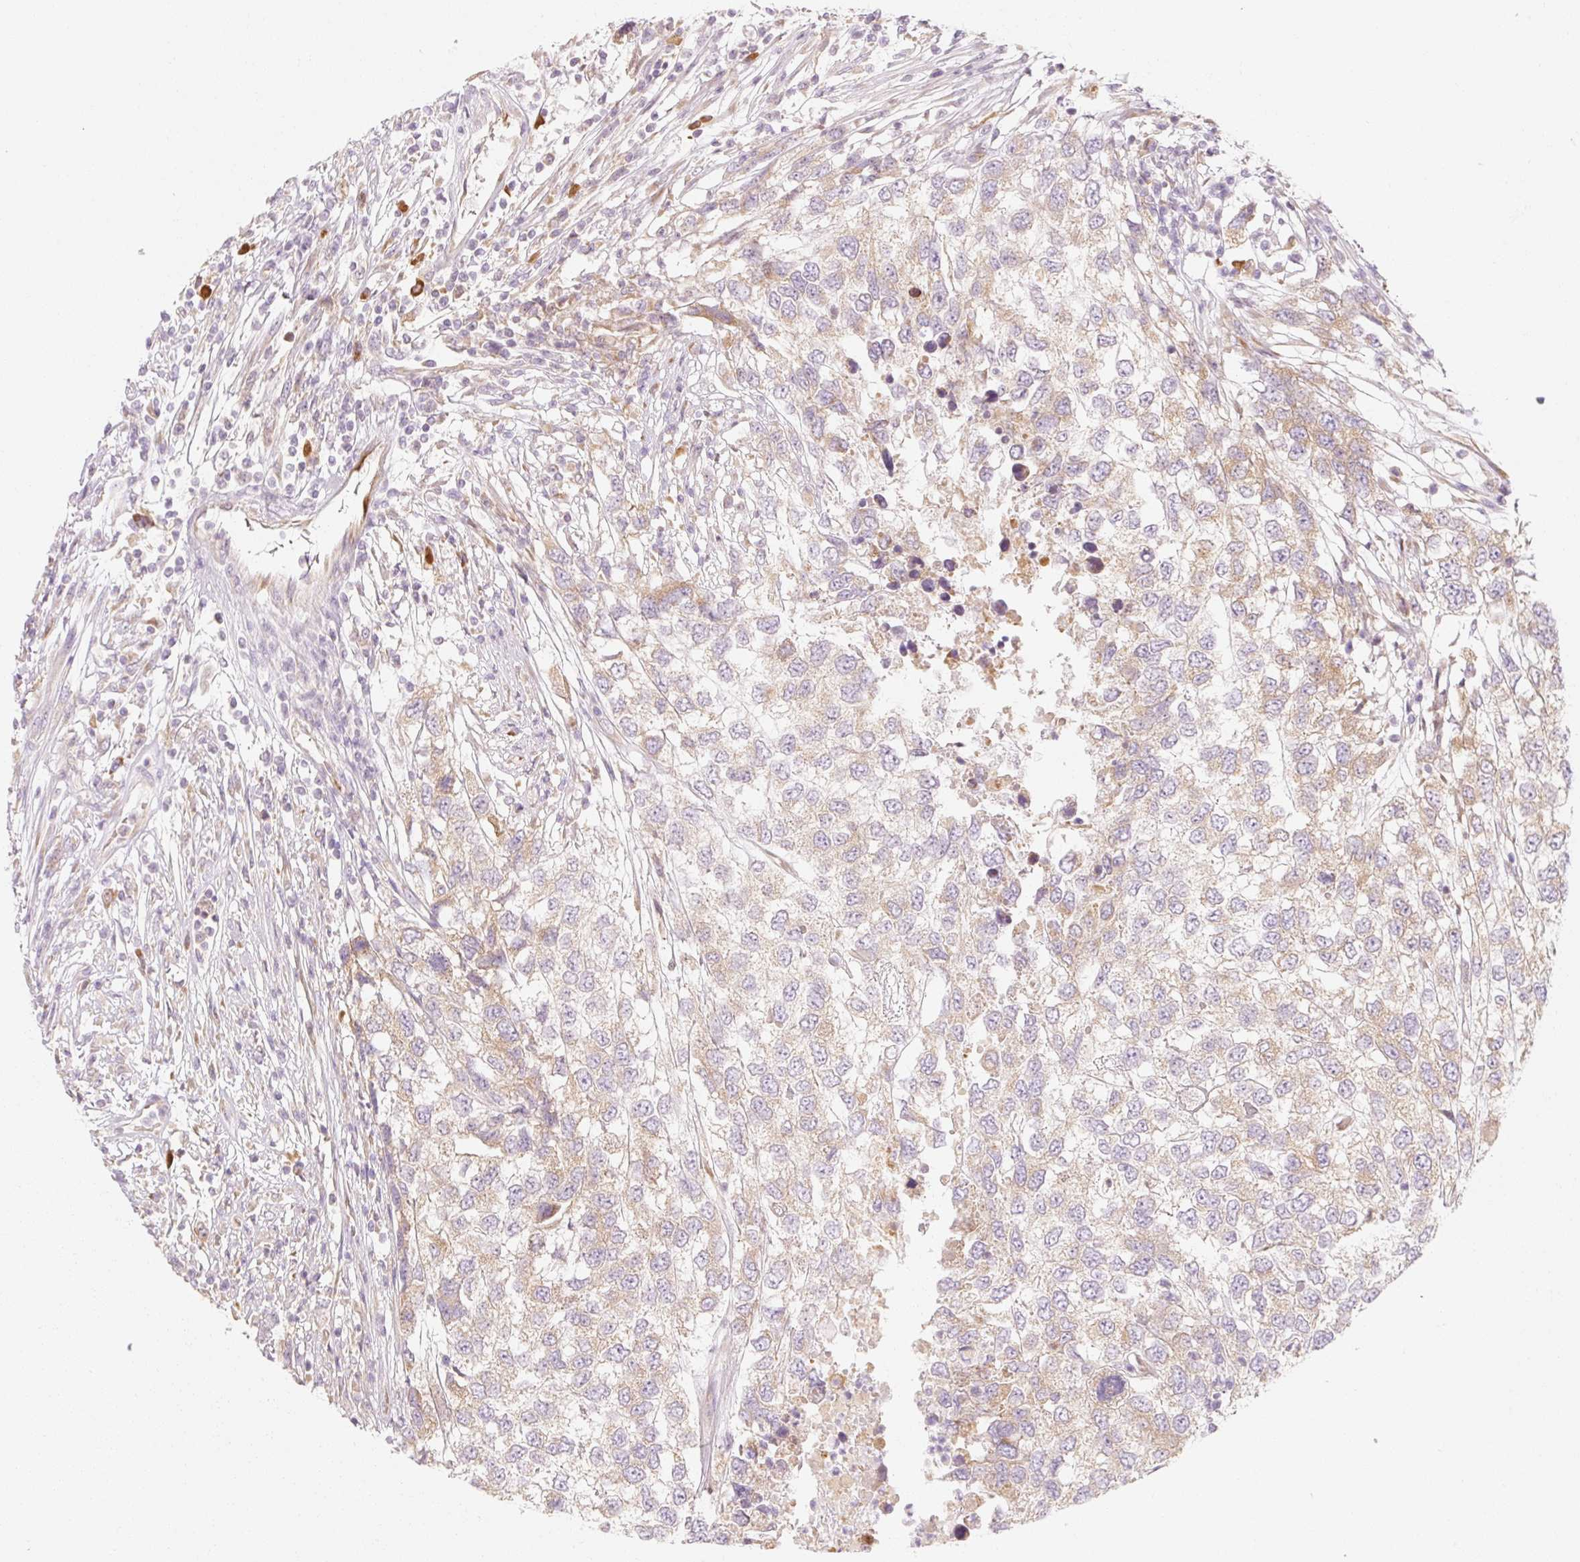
{"staining": {"intensity": "weak", "quantity": ">75%", "location": "cytoplasmic/membranous"}, "tissue": "testis cancer", "cell_type": "Tumor cells", "image_type": "cancer", "snomed": [{"axis": "morphology", "description": "Carcinoma, Embryonal, NOS"}, {"axis": "topography", "description": "Testis"}], "caption": "High-power microscopy captured an IHC histopathology image of testis cancer (embryonal carcinoma), revealing weak cytoplasmic/membranous staining in approximately >75% of tumor cells.", "gene": "MYO1D", "patient": {"sex": "male", "age": 83}}